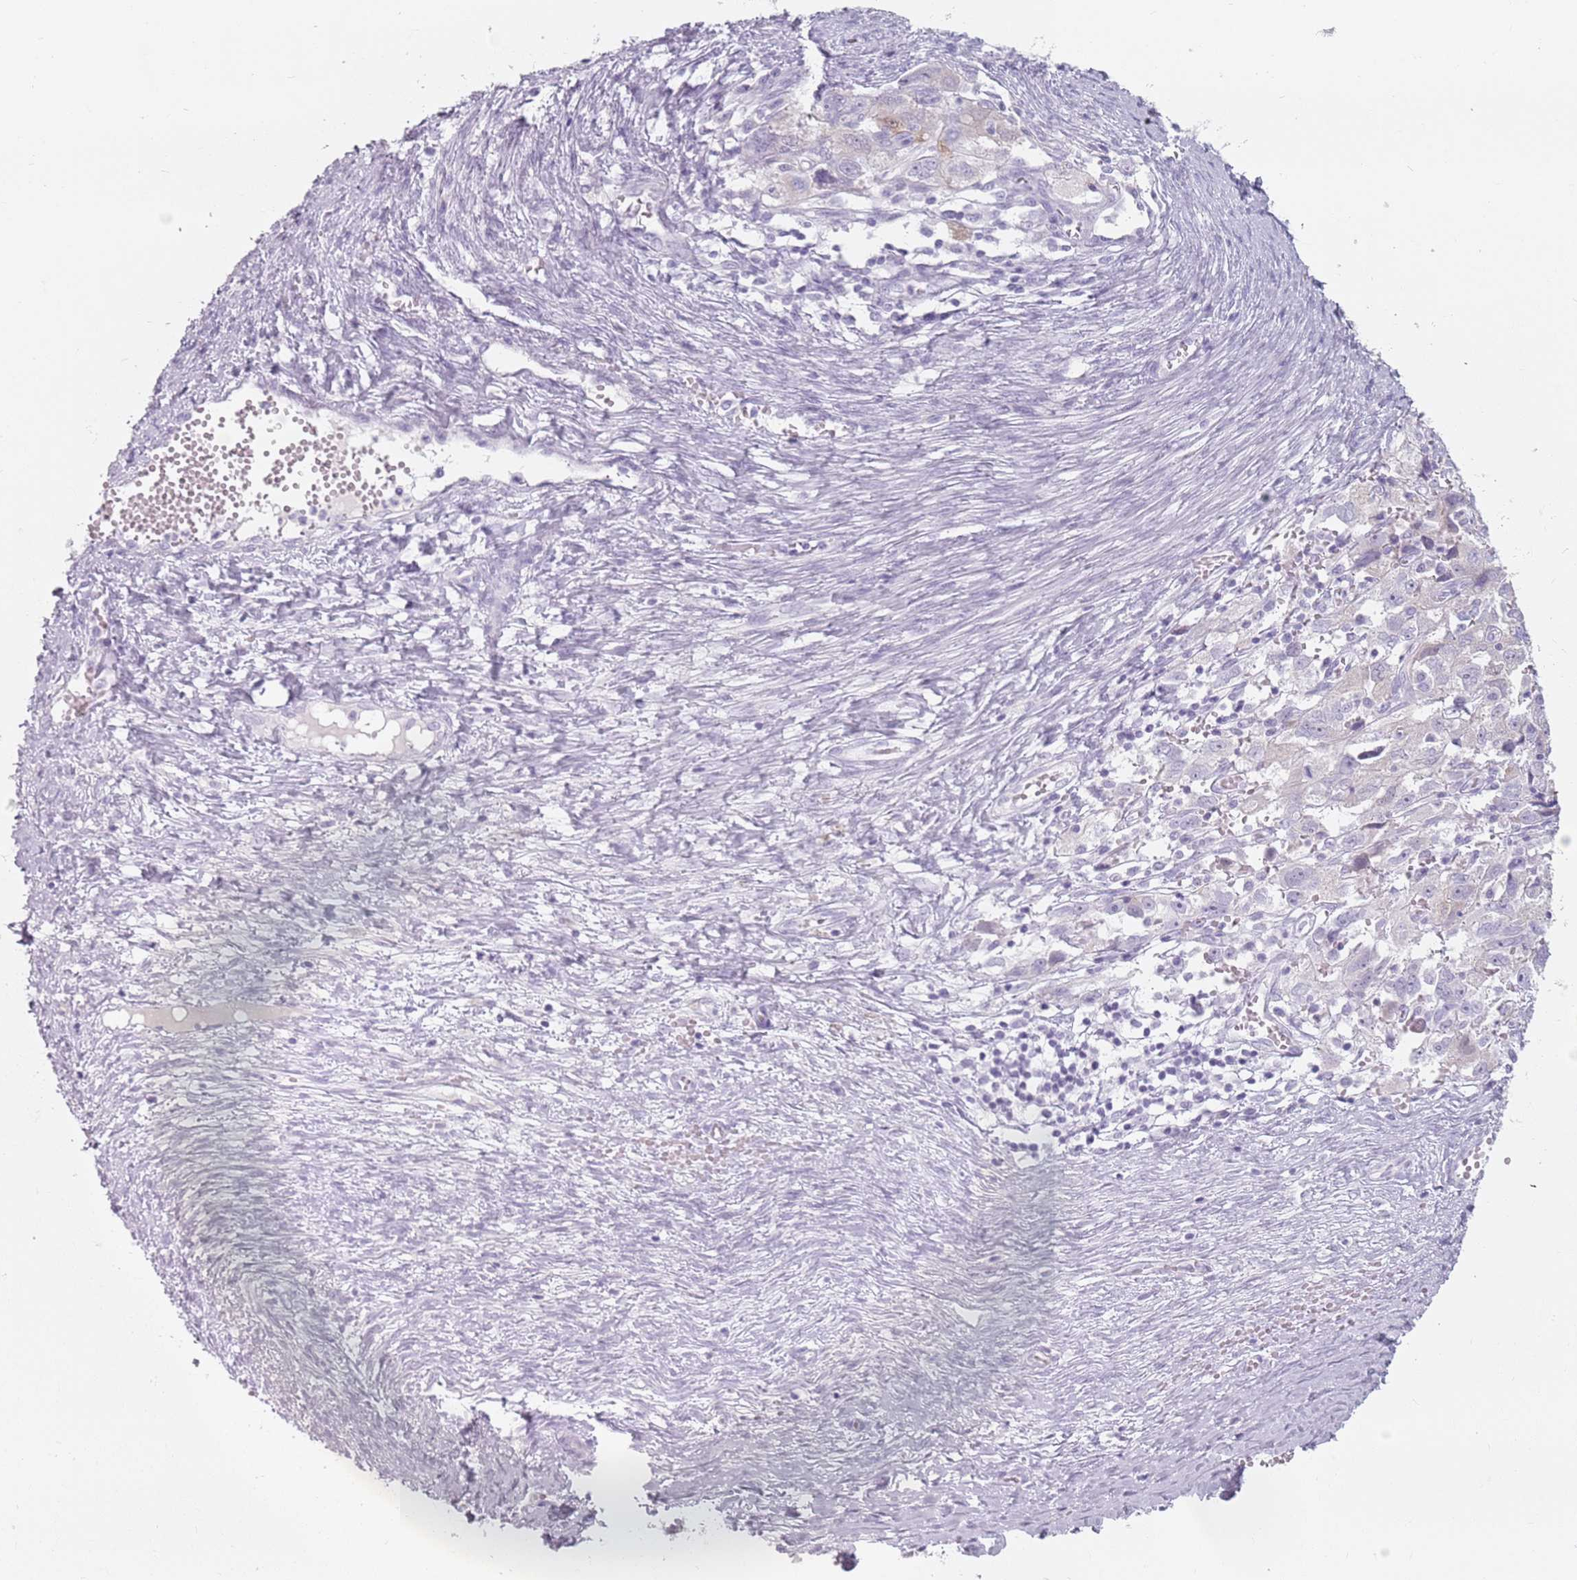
{"staining": {"intensity": "moderate", "quantity": "<25%", "location": "cytoplasmic/membranous,nuclear"}, "tissue": "ovarian cancer", "cell_type": "Tumor cells", "image_type": "cancer", "snomed": [{"axis": "morphology", "description": "Carcinoma, NOS"}, {"axis": "morphology", "description": "Cystadenocarcinoma, serous, NOS"}, {"axis": "topography", "description": "Ovary"}], "caption": "IHC of human ovarian cancer shows low levels of moderate cytoplasmic/membranous and nuclear staining in about <25% of tumor cells.", "gene": "CEP19", "patient": {"sex": "female", "age": 69}}